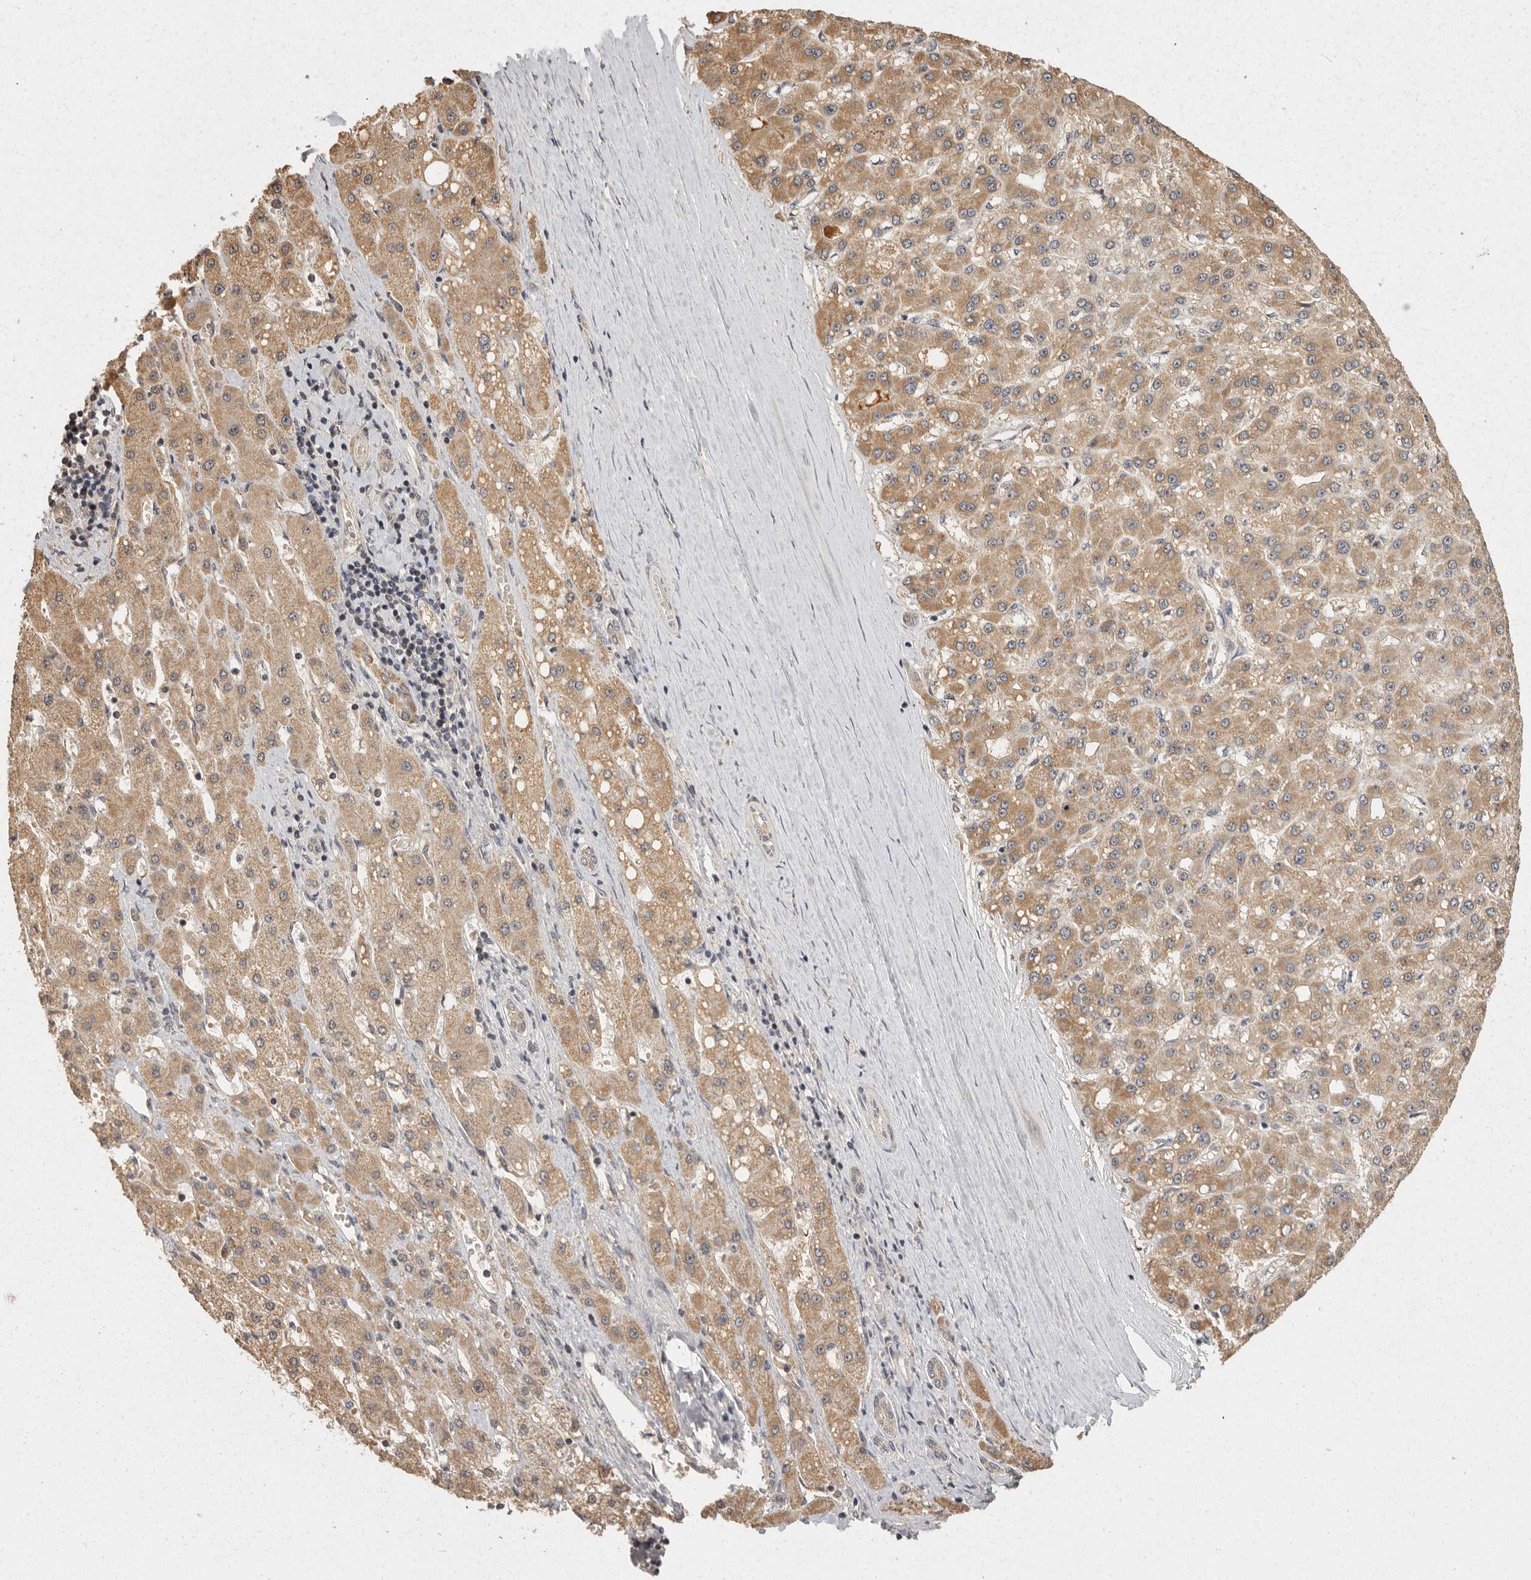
{"staining": {"intensity": "moderate", "quantity": ">75%", "location": "cytoplasmic/membranous"}, "tissue": "liver cancer", "cell_type": "Tumor cells", "image_type": "cancer", "snomed": [{"axis": "morphology", "description": "Carcinoma, Hepatocellular, NOS"}, {"axis": "topography", "description": "Liver"}], "caption": "Human hepatocellular carcinoma (liver) stained for a protein (brown) reveals moderate cytoplasmic/membranous positive expression in approximately >75% of tumor cells.", "gene": "BAIAP2", "patient": {"sex": "male", "age": 67}}